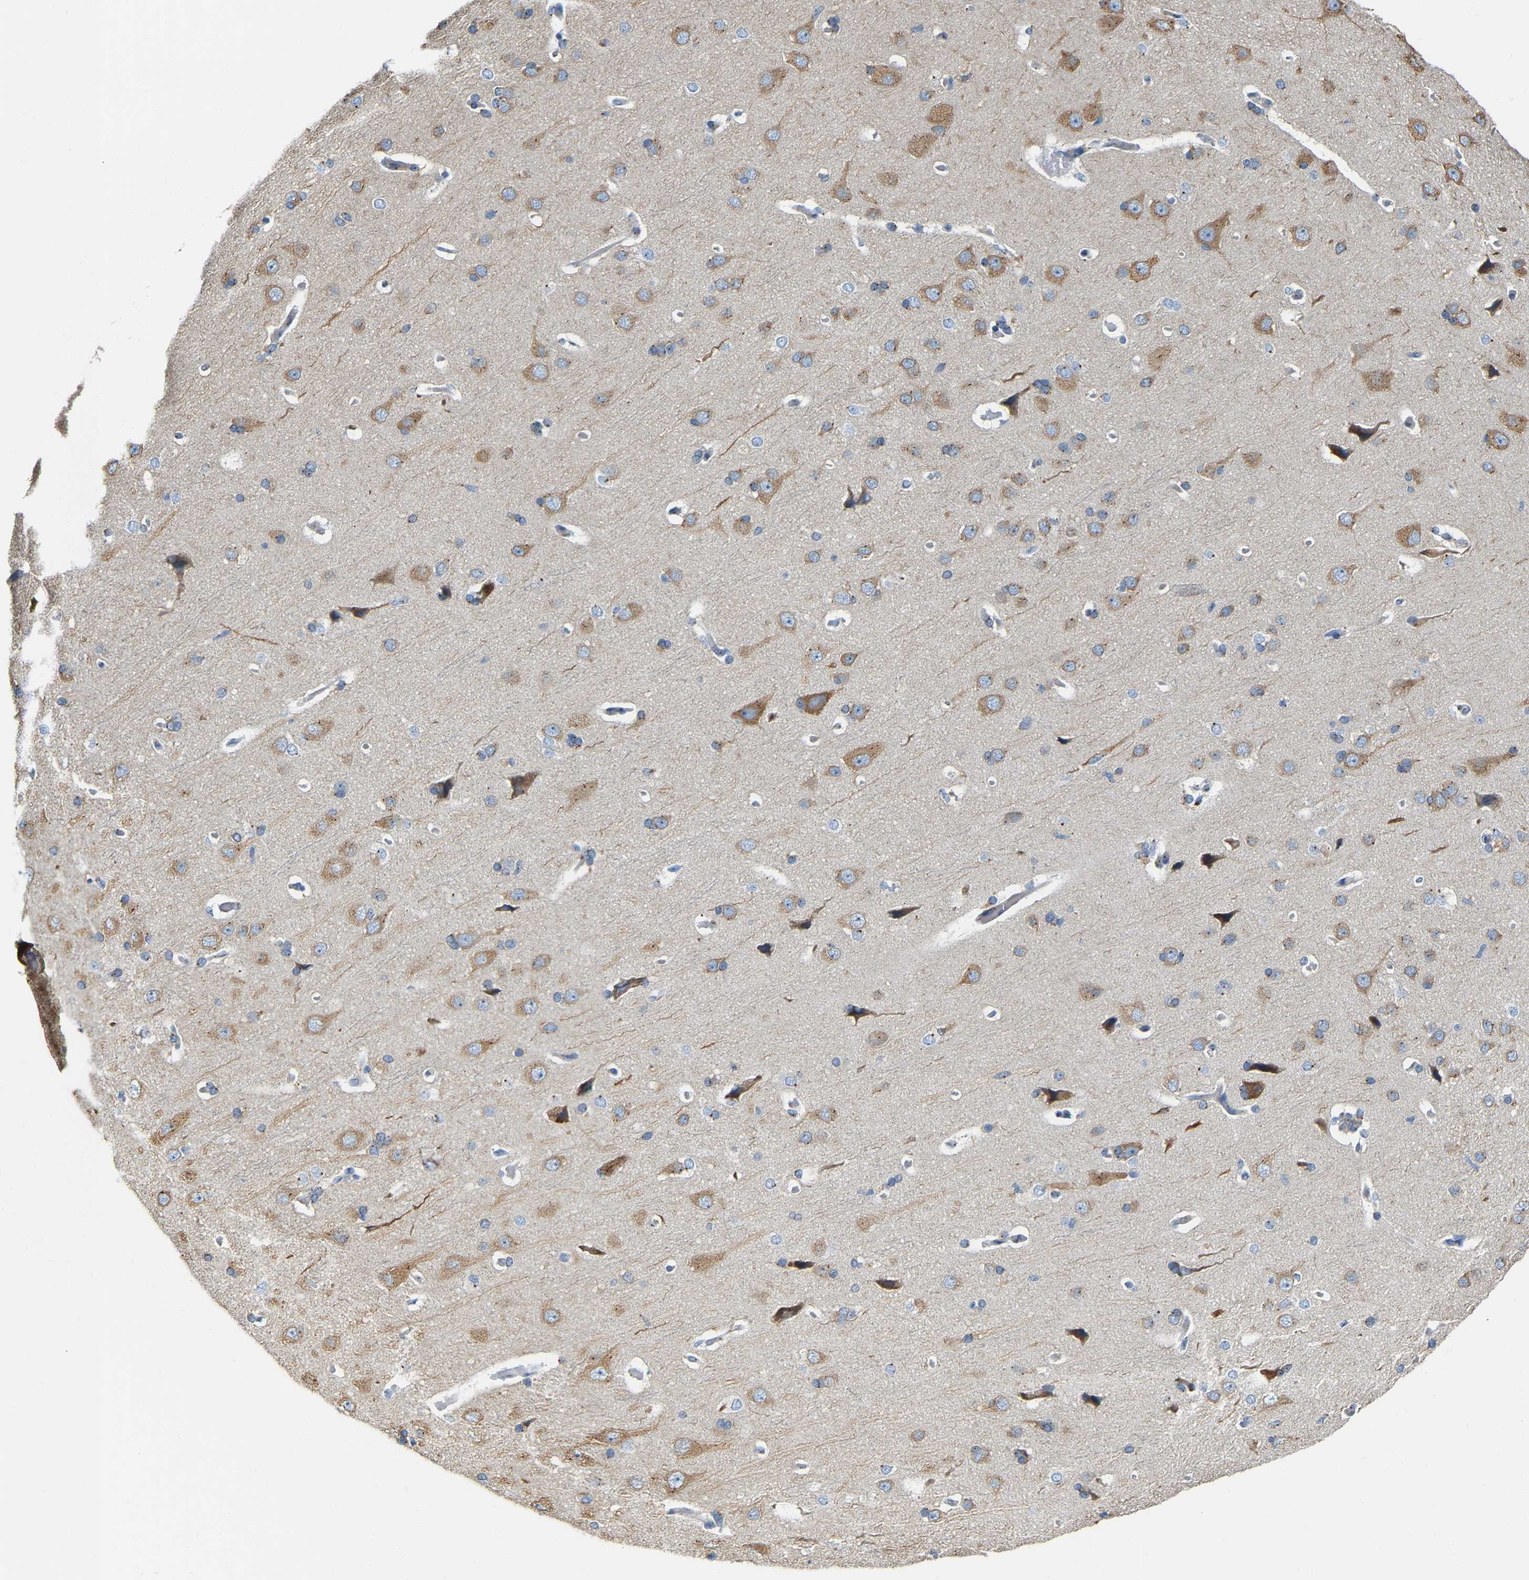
{"staining": {"intensity": "negative", "quantity": "none", "location": "none"}, "tissue": "cerebral cortex", "cell_type": "Endothelial cells", "image_type": "normal", "snomed": [{"axis": "morphology", "description": "Normal tissue, NOS"}, {"axis": "topography", "description": "Cerebral cortex"}], "caption": "Immunohistochemistry (IHC) of unremarkable cerebral cortex exhibits no expression in endothelial cells.", "gene": "PCNT", "patient": {"sex": "male", "age": 62}}